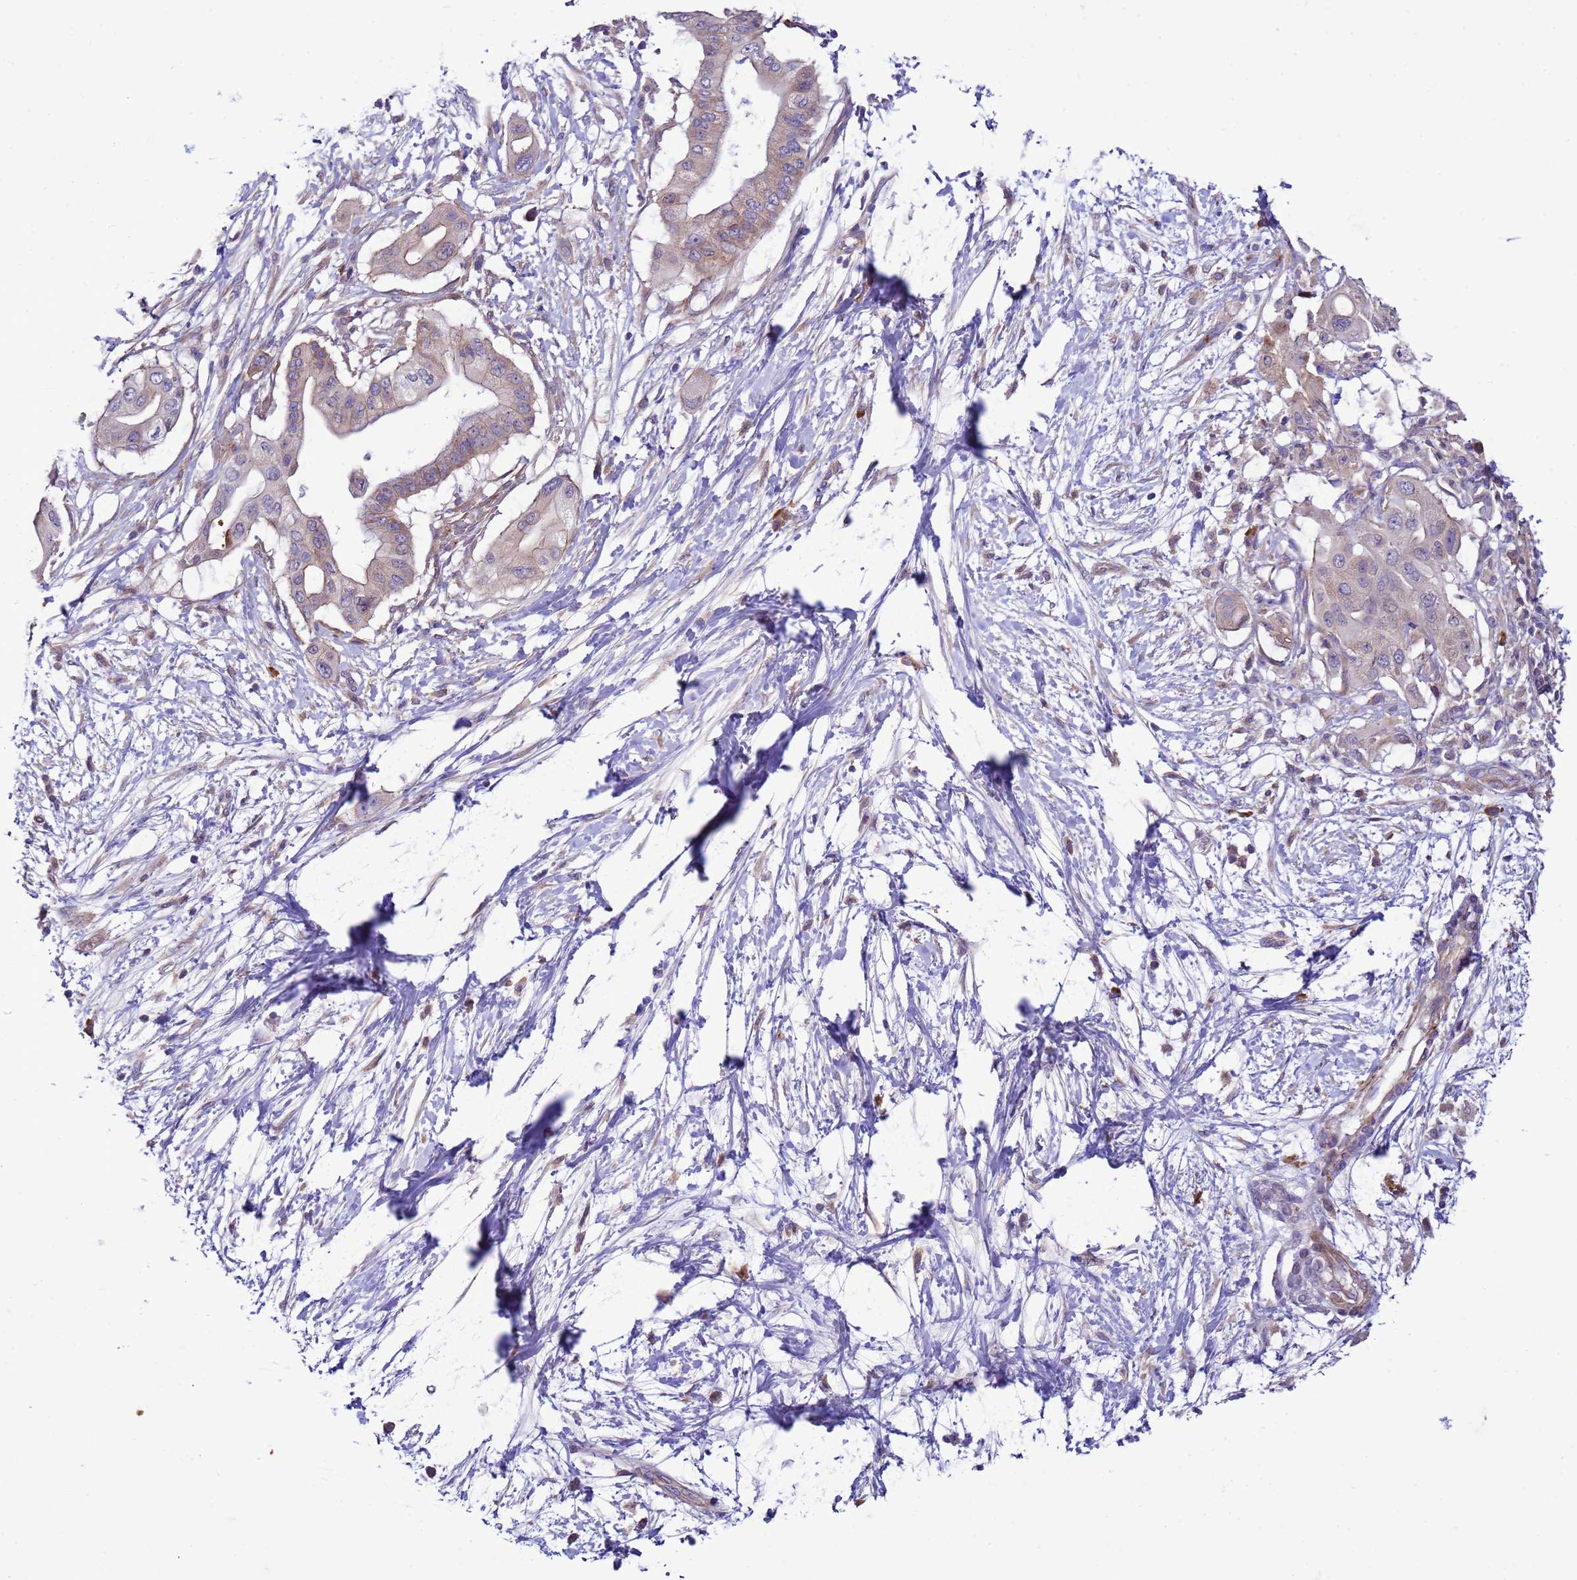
{"staining": {"intensity": "weak", "quantity": "25%-75%", "location": "cytoplasmic/membranous"}, "tissue": "pancreatic cancer", "cell_type": "Tumor cells", "image_type": "cancer", "snomed": [{"axis": "morphology", "description": "Adenocarcinoma, NOS"}, {"axis": "topography", "description": "Pancreas"}], "caption": "A histopathology image showing weak cytoplasmic/membranous staining in approximately 25%-75% of tumor cells in adenocarcinoma (pancreatic), as visualized by brown immunohistochemical staining.", "gene": "GEN1", "patient": {"sex": "male", "age": 68}}